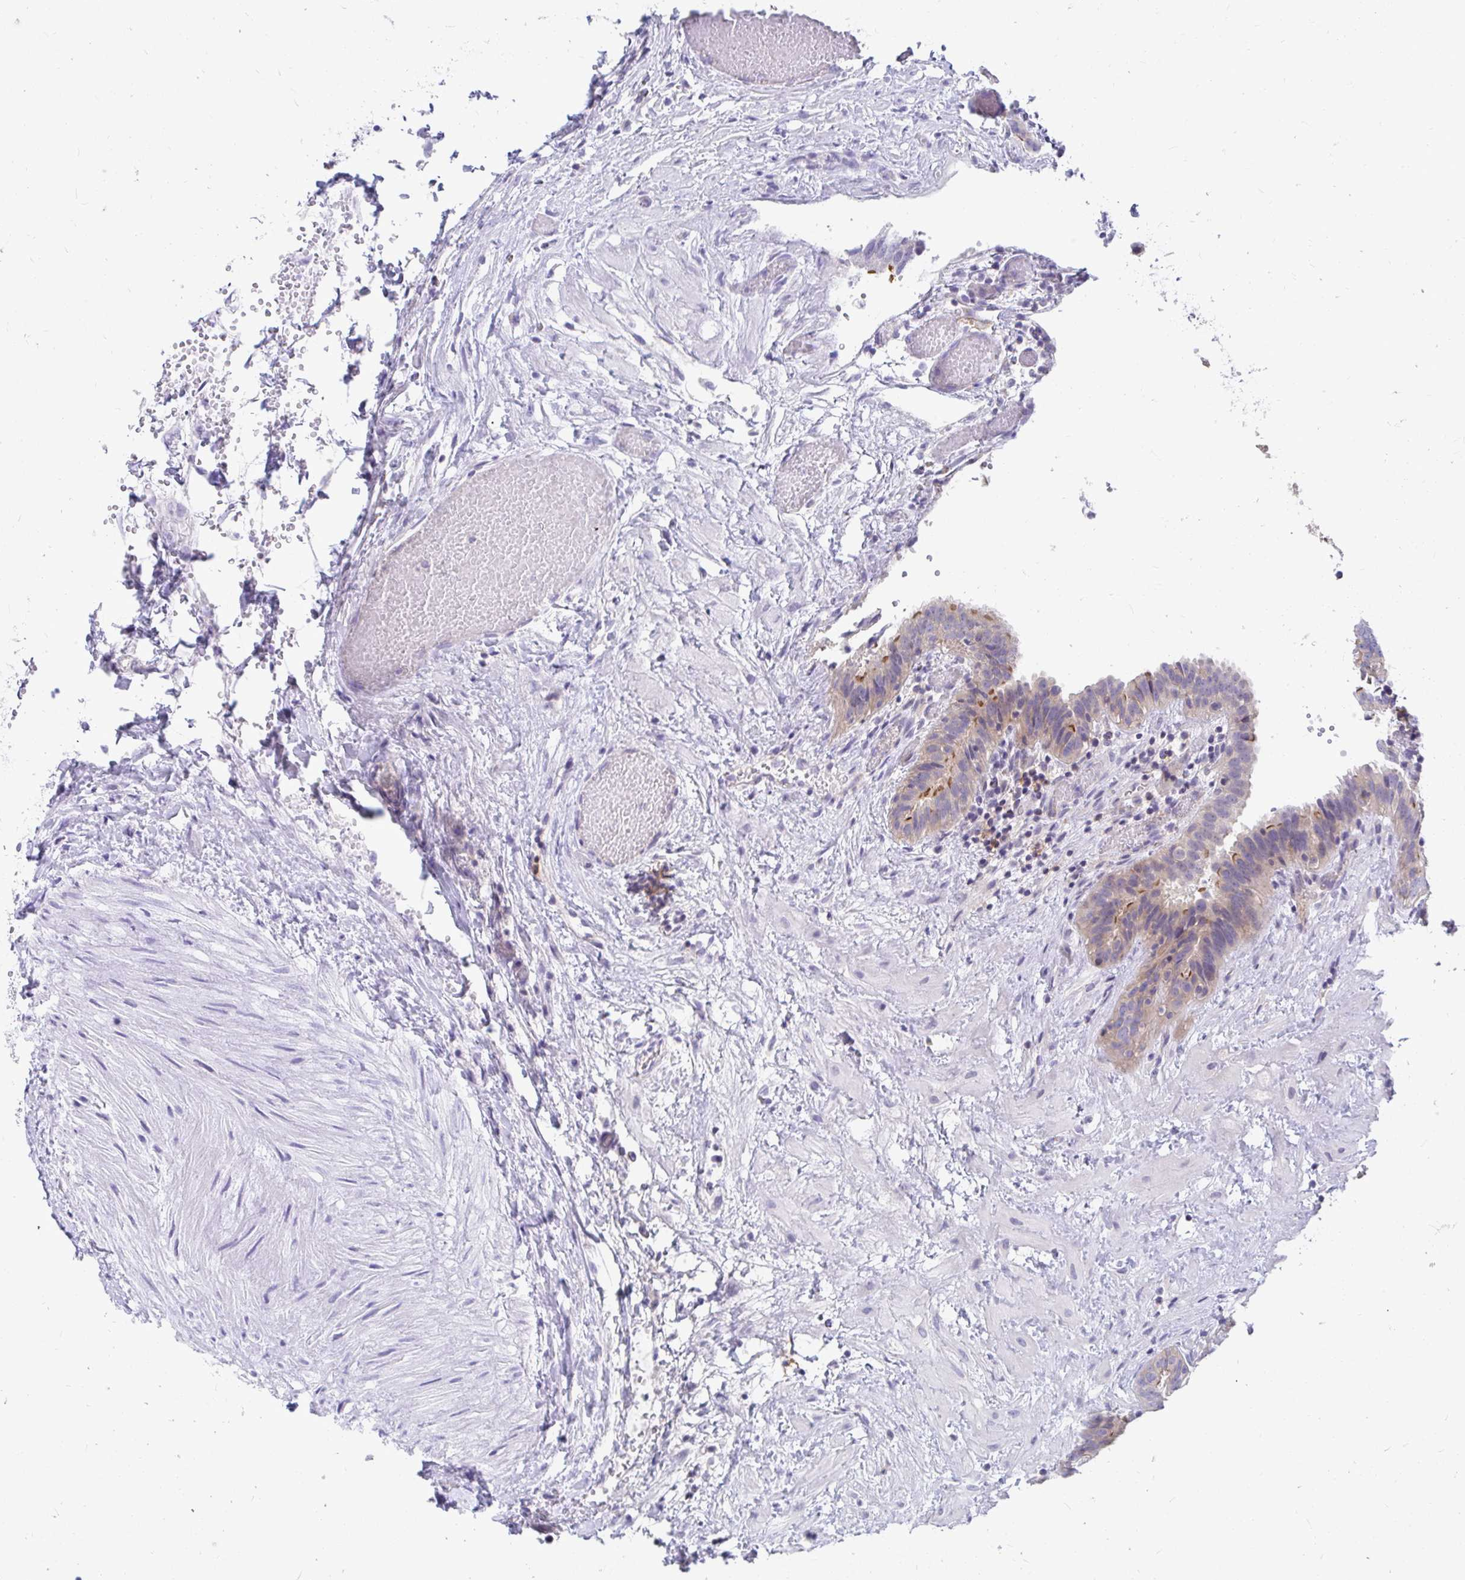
{"staining": {"intensity": "moderate", "quantity": "25%-75%", "location": "cytoplasmic/membranous"}, "tissue": "fallopian tube", "cell_type": "Glandular cells", "image_type": "normal", "snomed": [{"axis": "morphology", "description": "Normal tissue, NOS"}, {"axis": "topography", "description": "Fallopian tube"}], "caption": "Protein staining exhibits moderate cytoplasmic/membranous positivity in approximately 25%-75% of glandular cells in normal fallopian tube.", "gene": "C19orf81", "patient": {"sex": "female", "age": 37}}